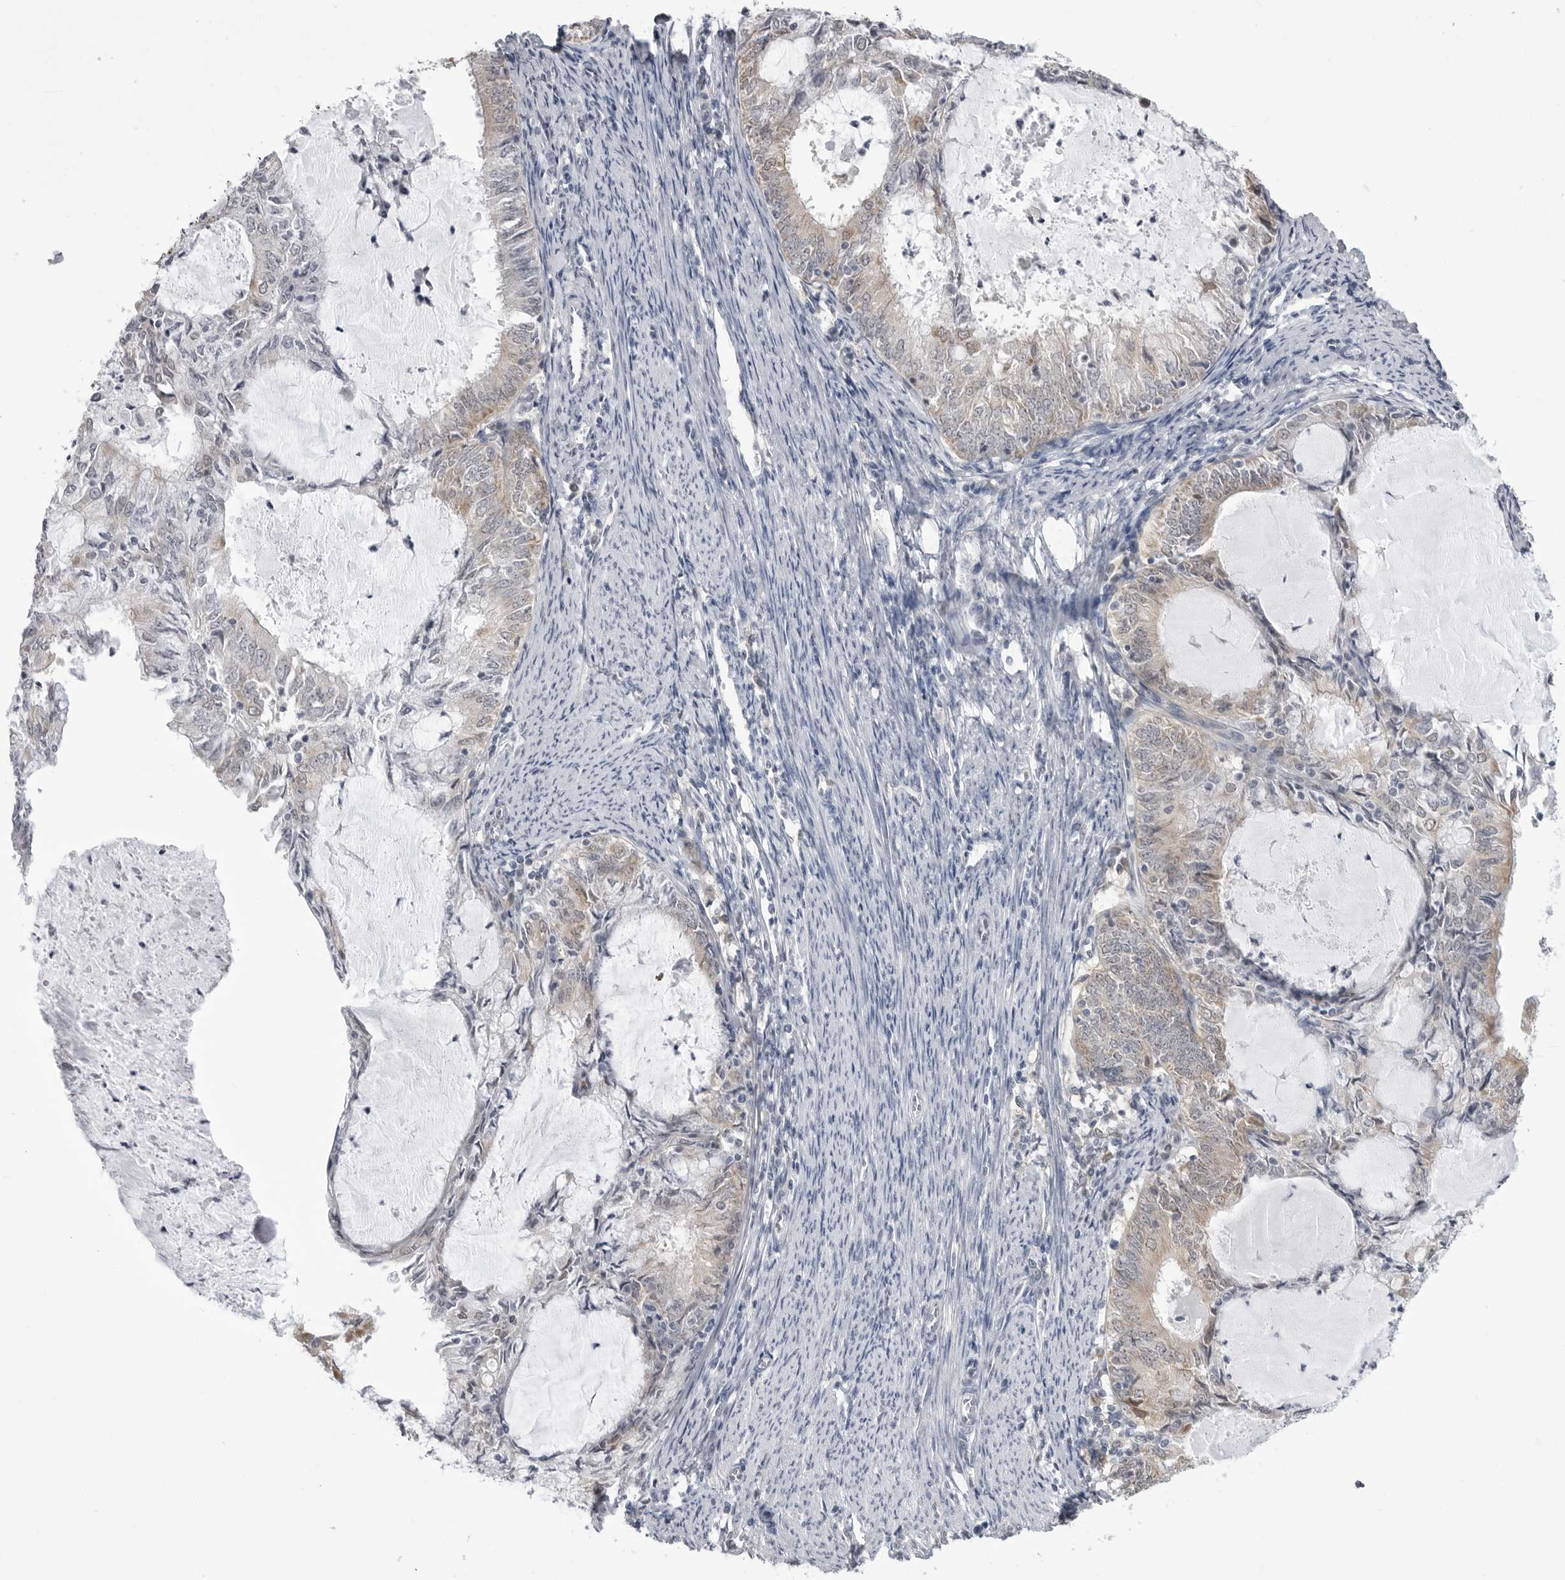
{"staining": {"intensity": "weak", "quantity": "<25%", "location": "cytoplasmic/membranous"}, "tissue": "endometrial cancer", "cell_type": "Tumor cells", "image_type": "cancer", "snomed": [{"axis": "morphology", "description": "Adenocarcinoma, NOS"}, {"axis": "topography", "description": "Endometrium"}], "caption": "An immunohistochemistry (IHC) histopathology image of endometrial cancer is shown. There is no staining in tumor cells of endometrial cancer.", "gene": "FH", "patient": {"sex": "female", "age": 57}}